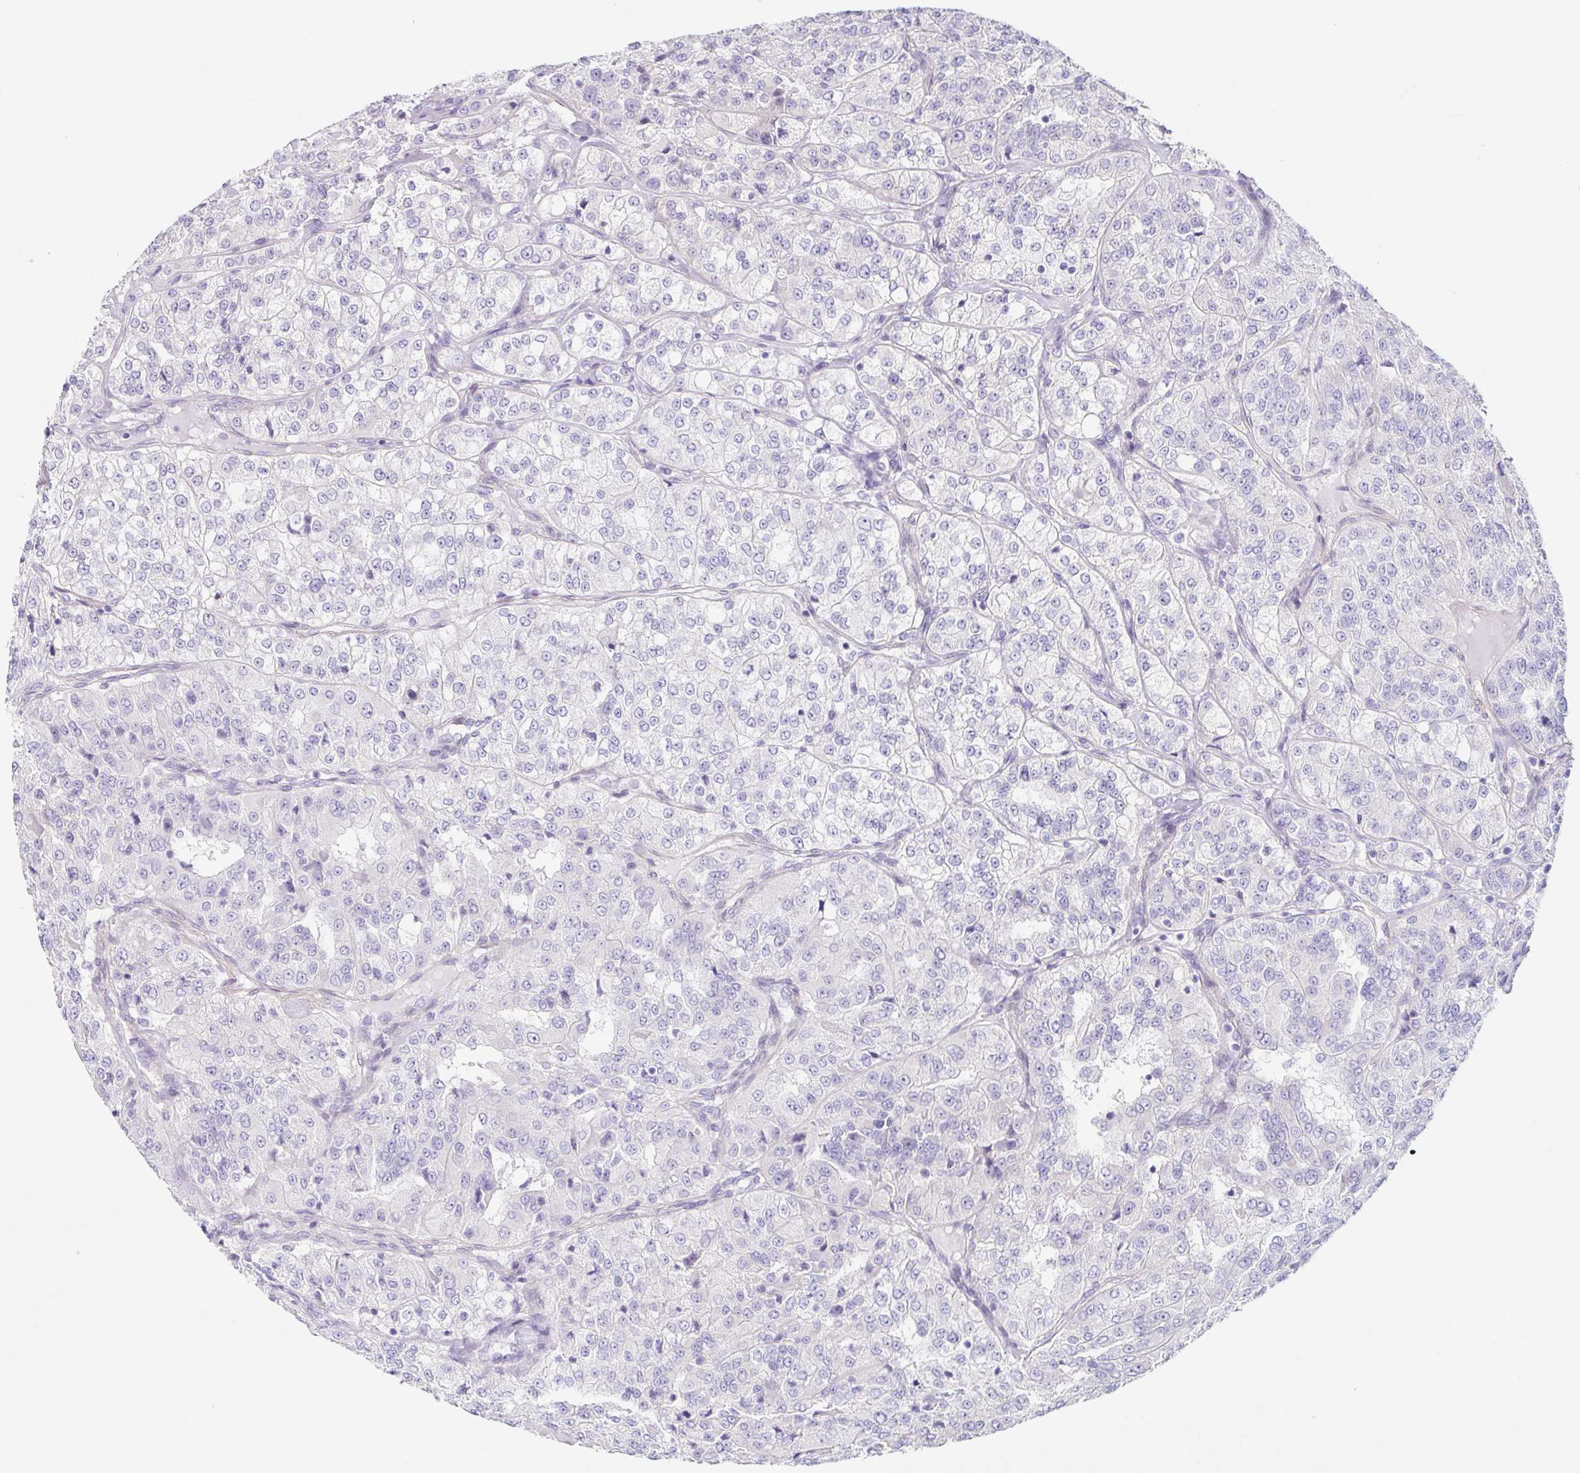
{"staining": {"intensity": "negative", "quantity": "none", "location": "none"}, "tissue": "renal cancer", "cell_type": "Tumor cells", "image_type": "cancer", "snomed": [{"axis": "morphology", "description": "Adenocarcinoma, NOS"}, {"axis": "topography", "description": "Kidney"}], "caption": "A histopathology image of adenocarcinoma (renal) stained for a protein reveals no brown staining in tumor cells.", "gene": "DCAF17", "patient": {"sex": "female", "age": 63}}